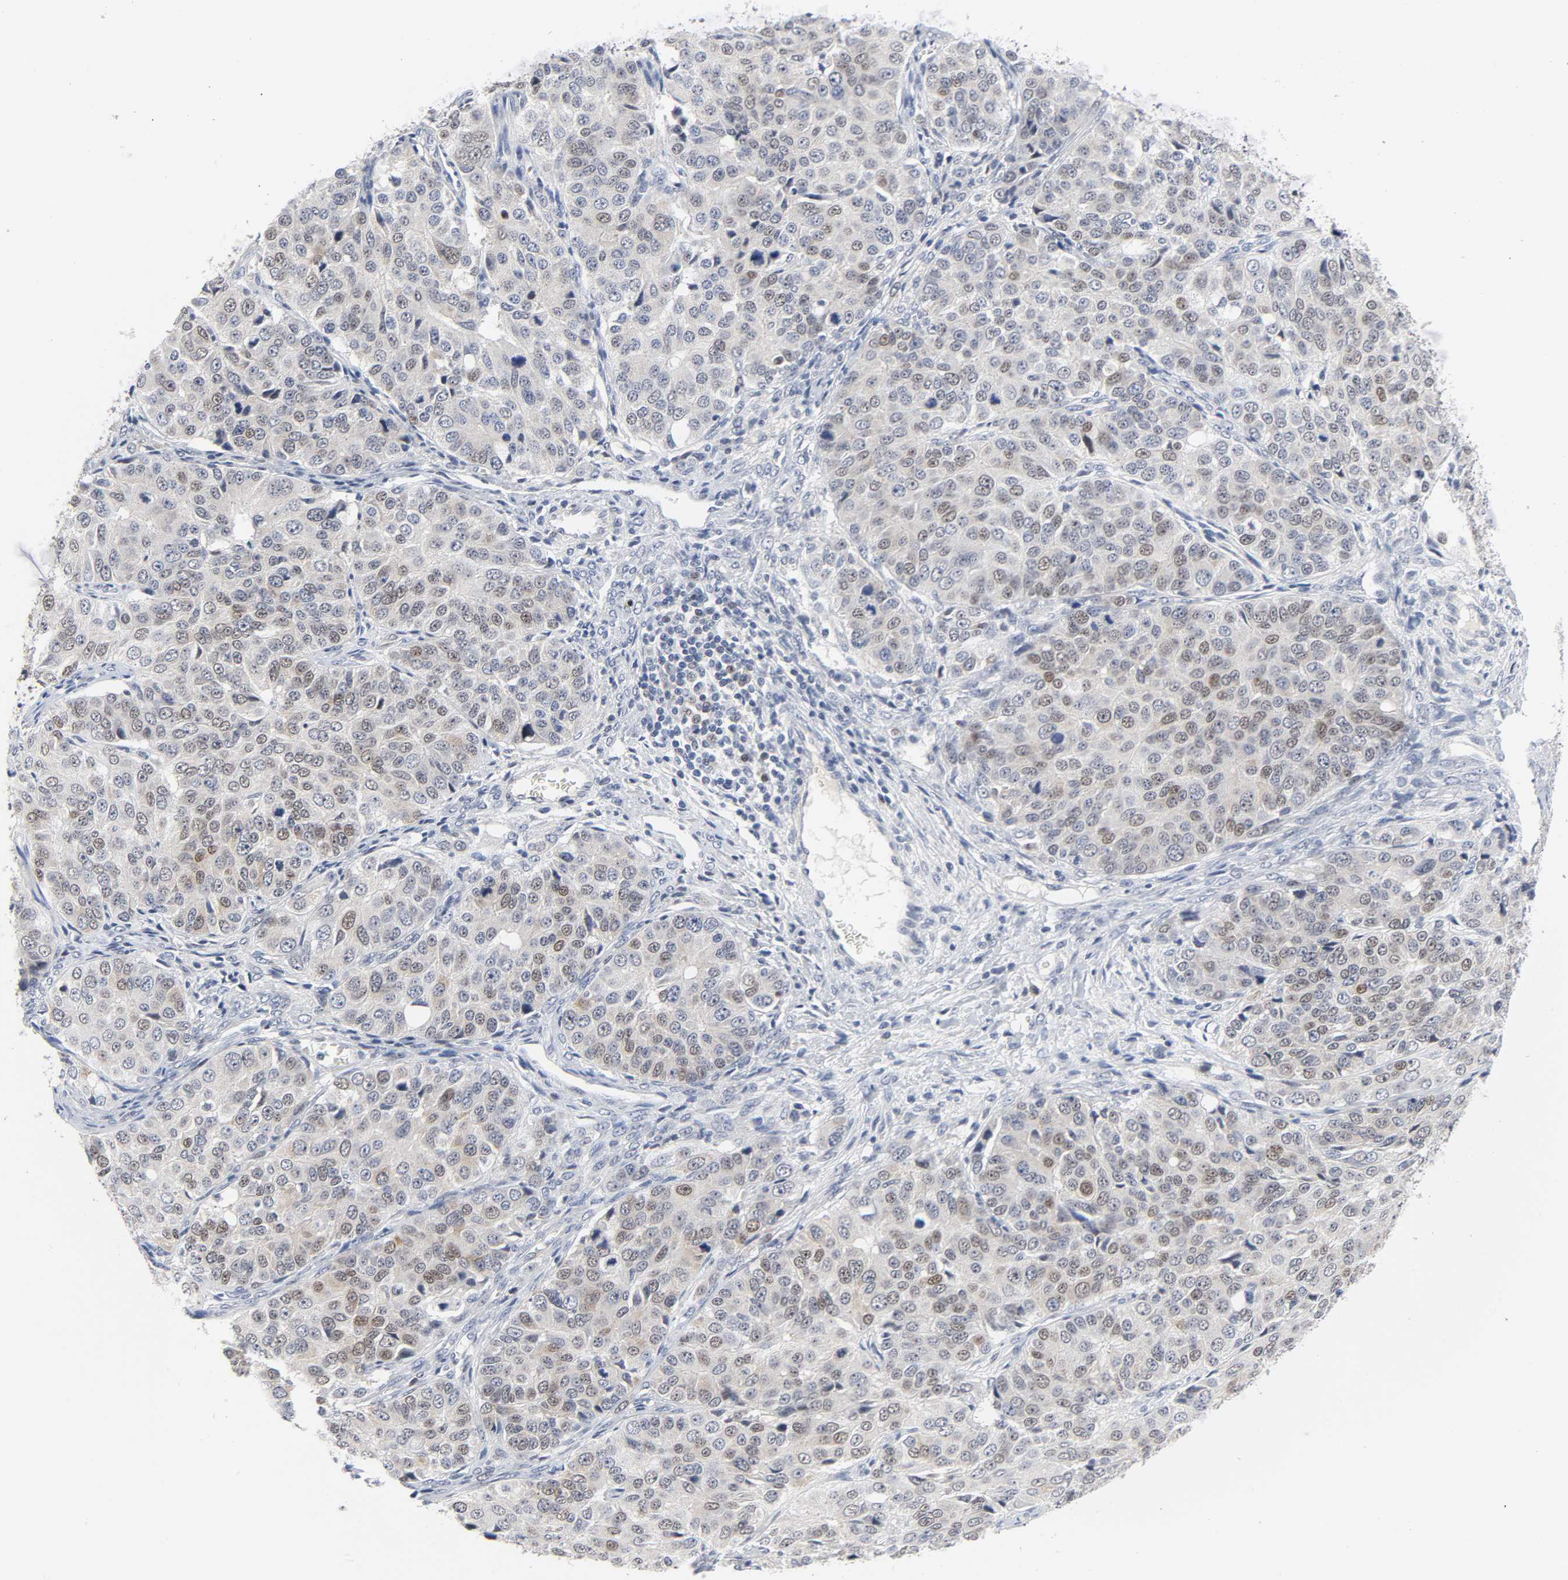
{"staining": {"intensity": "weak", "quantity": "25%-75%", "location": "cytoplasmic/membranous,nuclear"}, "tissue": "ovarian cancer", "cell_type": "Tumor cells", "image_type": "cancer", "snomed": [{"axis": "morphology", "description": "Carcinoma, endometroid"}, {"axis": "topography", "description": "Ovary"}], "caption": "The histopathology image shows a brown stain indicating the presence of a protein in the cytoplasmic/membranous and nuclear of tumor cells in ovarian cancer.", "gene": "WEE1", "patient": {"sex": "female", "age": 51}}